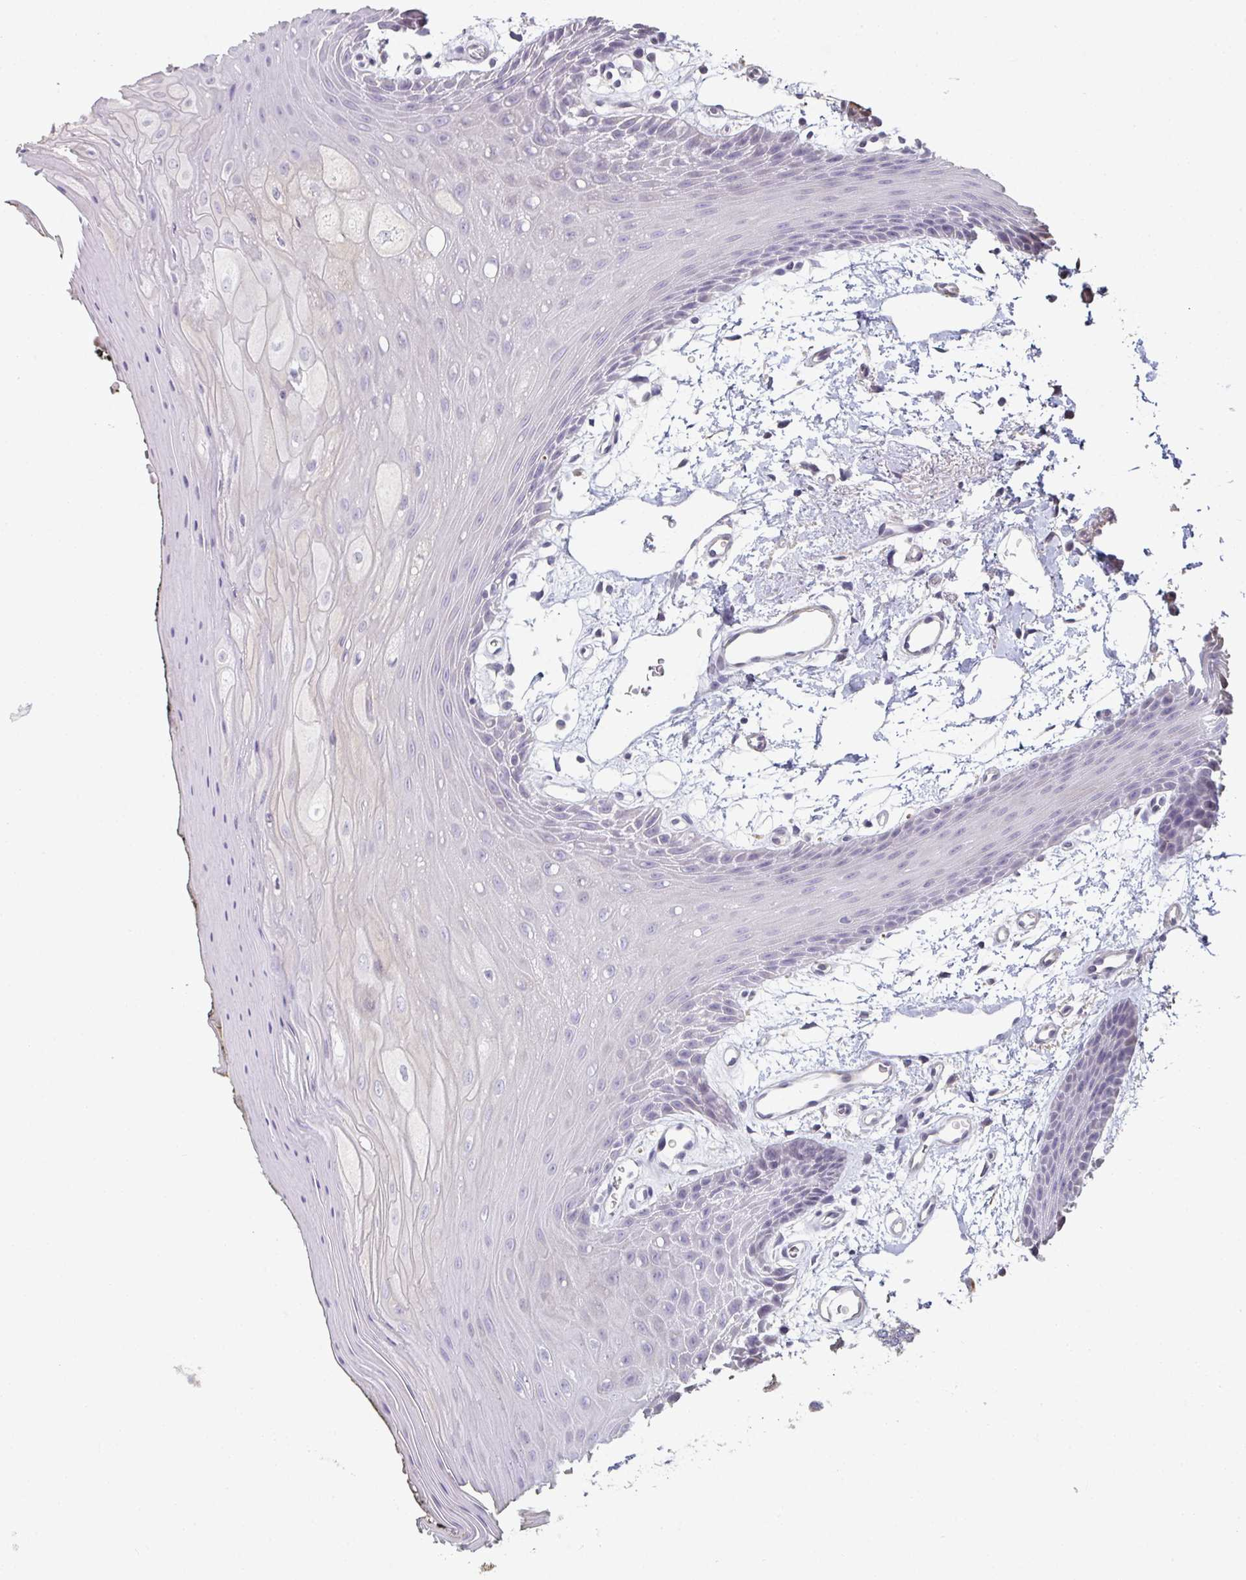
{"staining": {"intensity": "negative", "quantity": "none", "location": "none"}, "tissue": "oral mucosa", "cell_type": "Squamous epithelial cells", "image_type": "normal", "snomed": [{"axis": "morphology", "description": "Normal tissue, NOS"}, {"axis": "topography", "description": "Oral tissue"}, {"axis": "topography", "description": "Tounge, NOS"}], "caption": "Immunohistochemistry of unremarkable human oral mucosa reveals no staining in squamous epithelial cells.", "gene": "A1CF", "patient": {"sex": "female", "age": 59}}